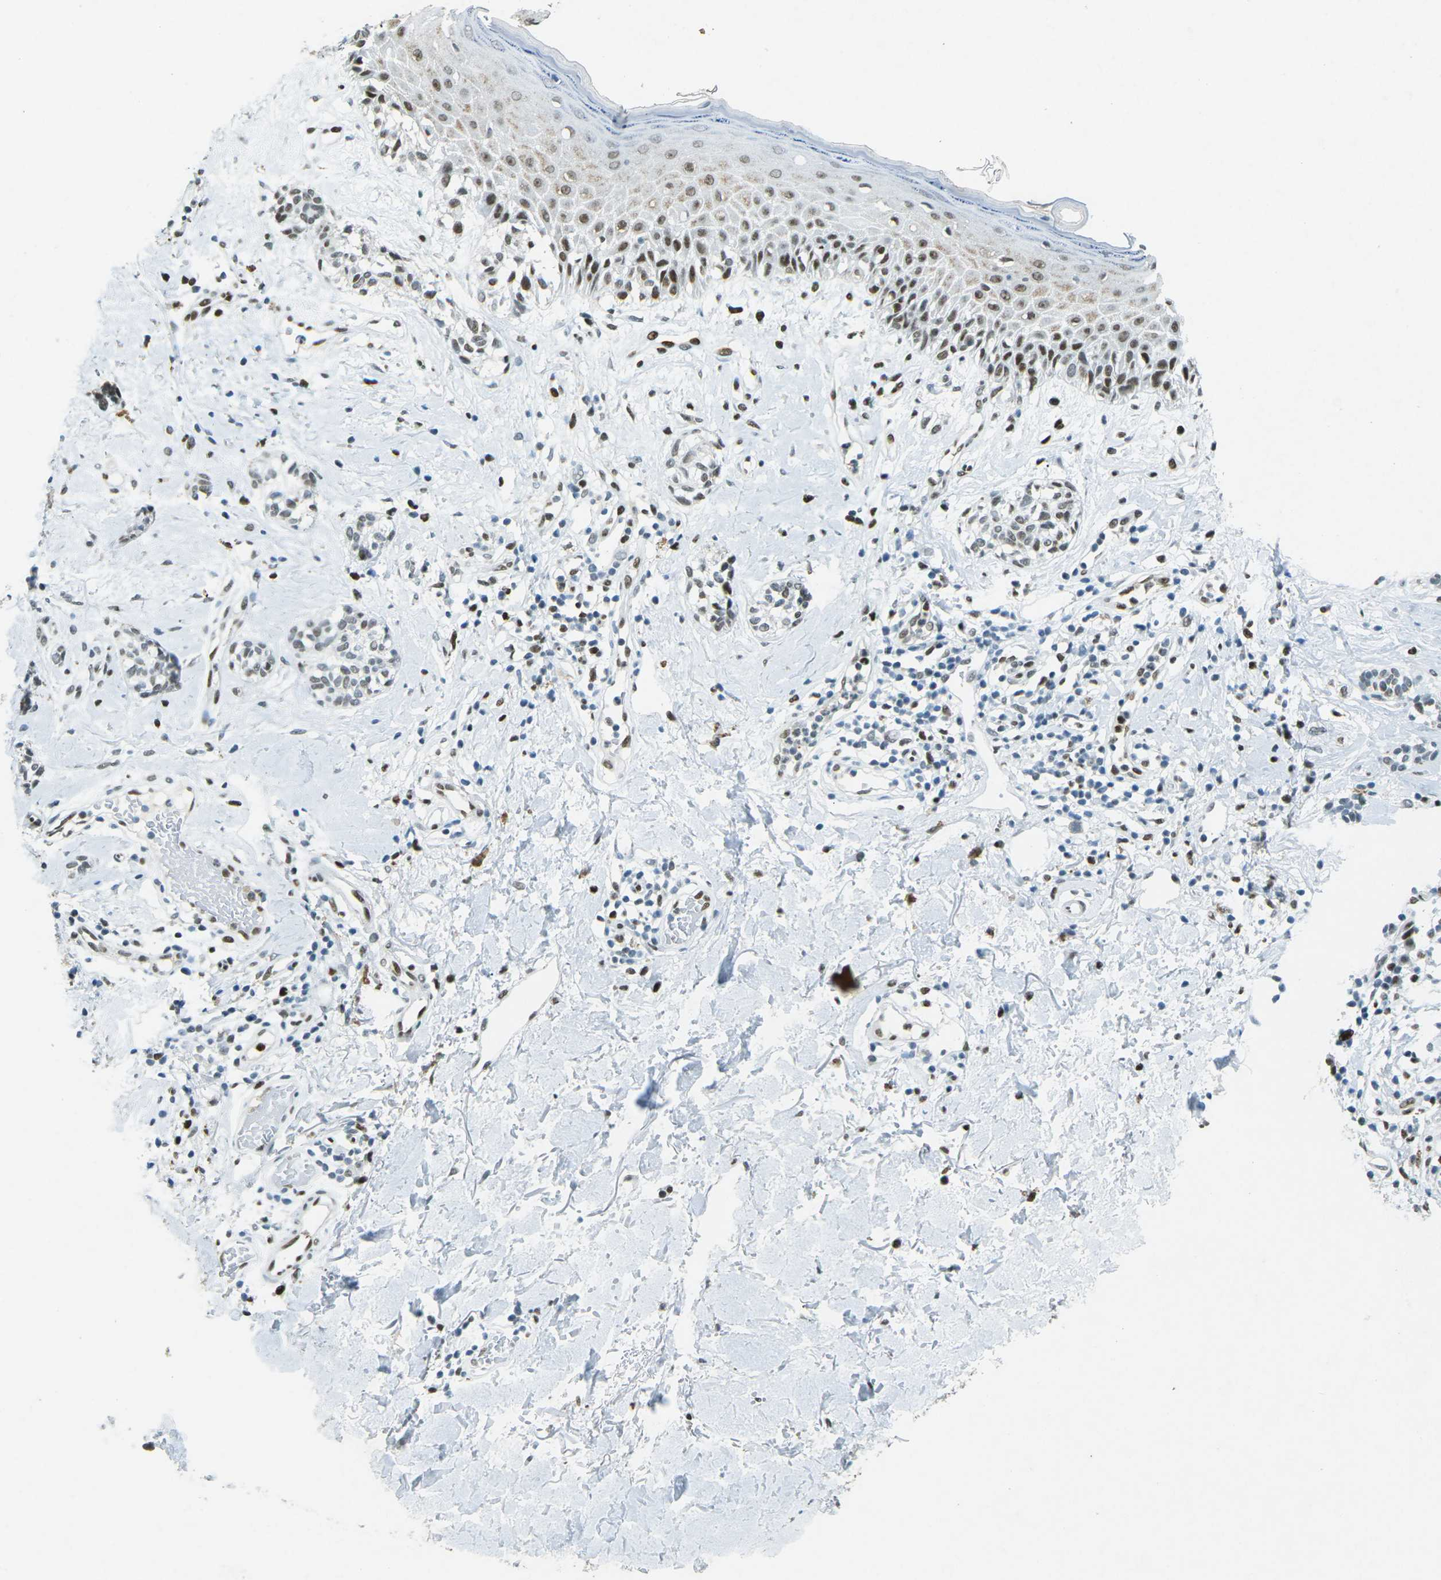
{"staining": {"intensity": "moderate", "quantity": ">75%", "location": "nuclear"}, "tissue": "melanoma", "cell_type": "Tumor cells", "image_type": "cancer", "snomed": [{"axis": "morphology", "description": "Malignant melanoma, NOS"}, {"axis": "topography", "description": "Skin"}], "caption": "Human malignant melanoma stained with a protein marker shows moderate staining in tumor cells.", "gene": "RB1", "patient": {"sex": "male", "age": 64}}